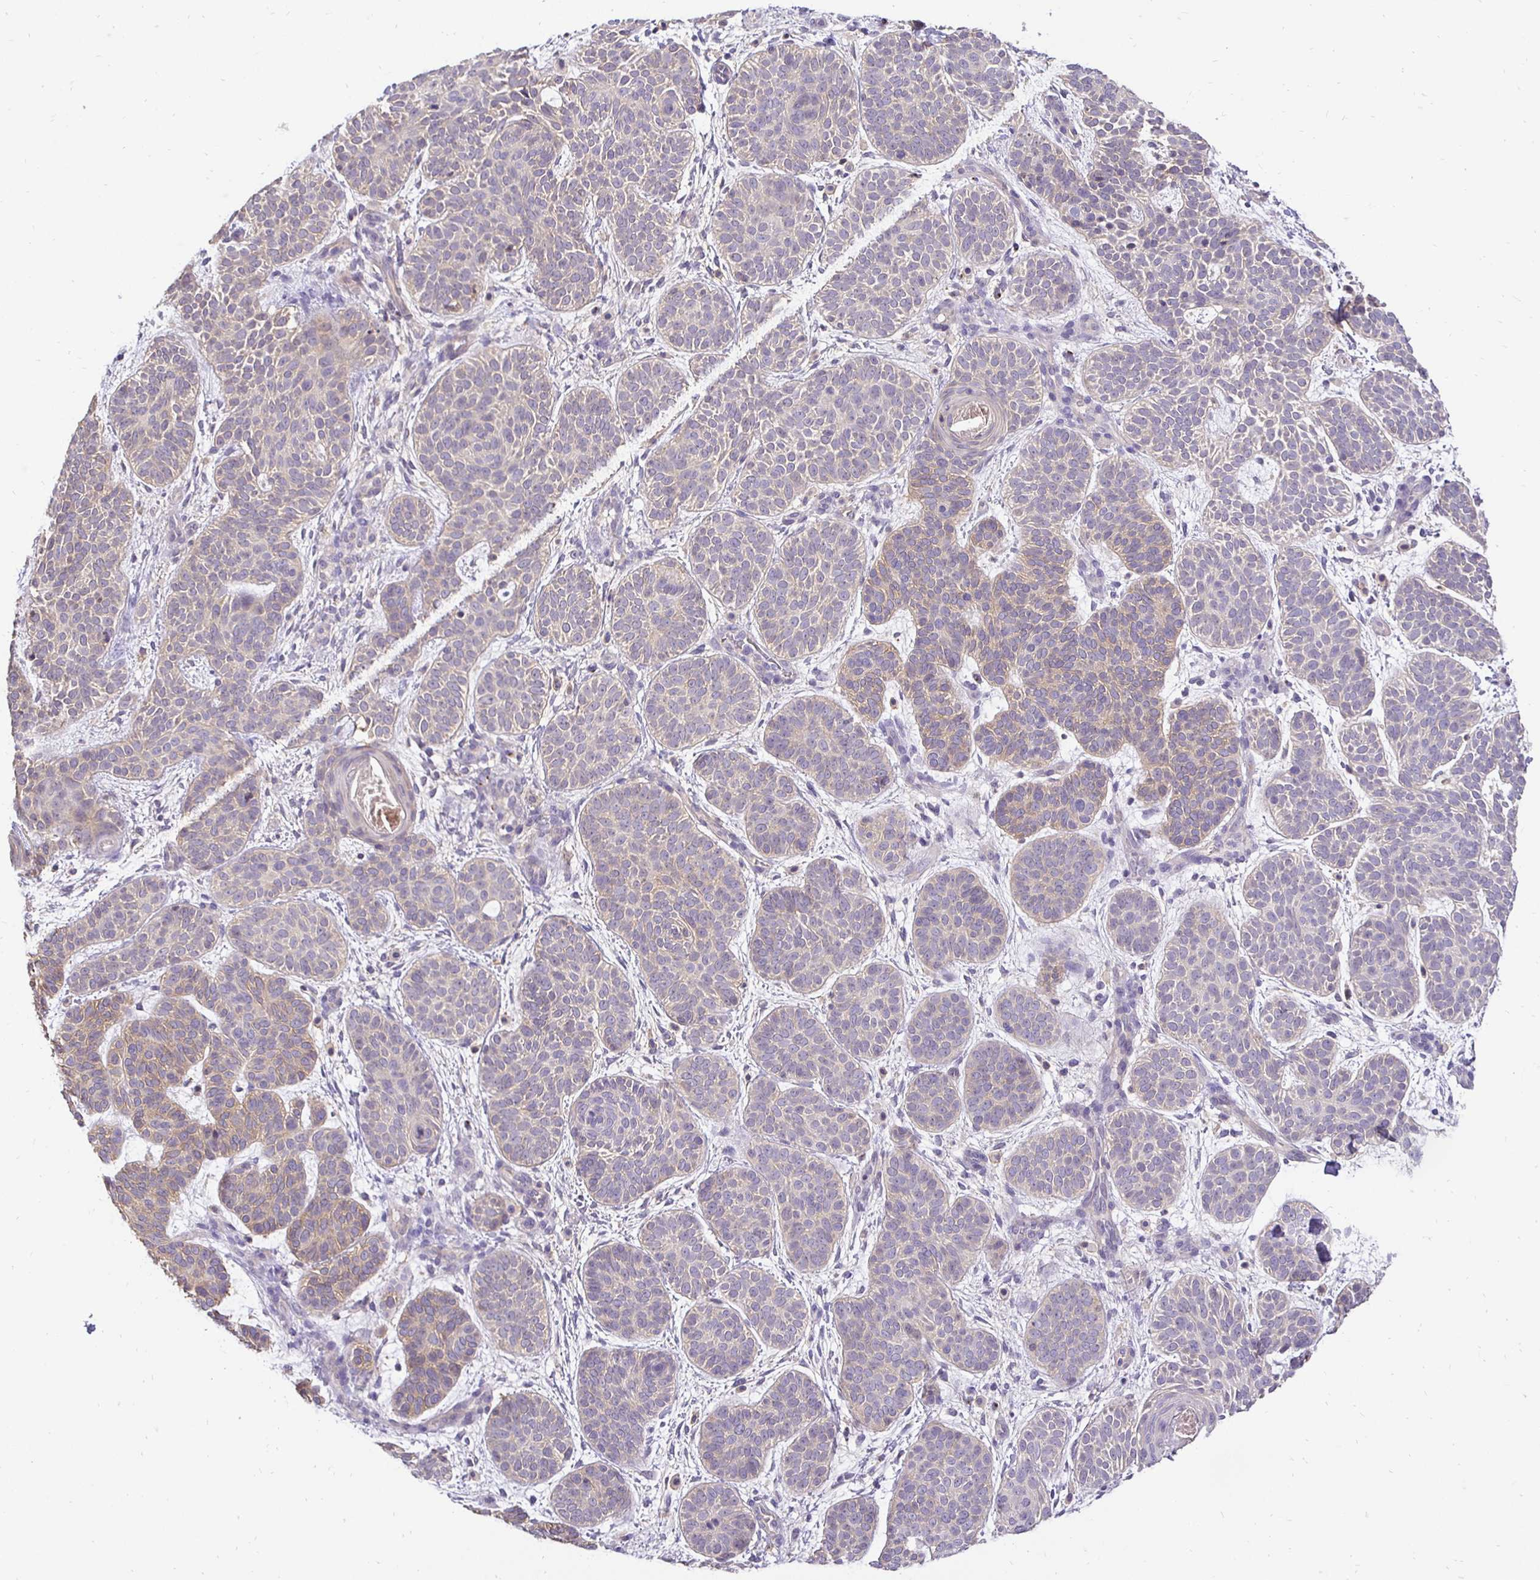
{"staining": {"intensity": "negative", "quantity": "none", "location": "none"}, "tissue": "skin cancer", "cell_type": "Tumor cells", "image_type": "cancer", "snomed": [{"axis": "morphology", "description": "Basal cell carcinoma"}, {"axis": "topography", "description": "Skin"}], "caption": "An image of skin basal cell carcinoma stained for a protein demonstrates no brown staining in tumor cells.", "gene": "SLC9A1", "patient": {"sex": "female", "age": 82}}